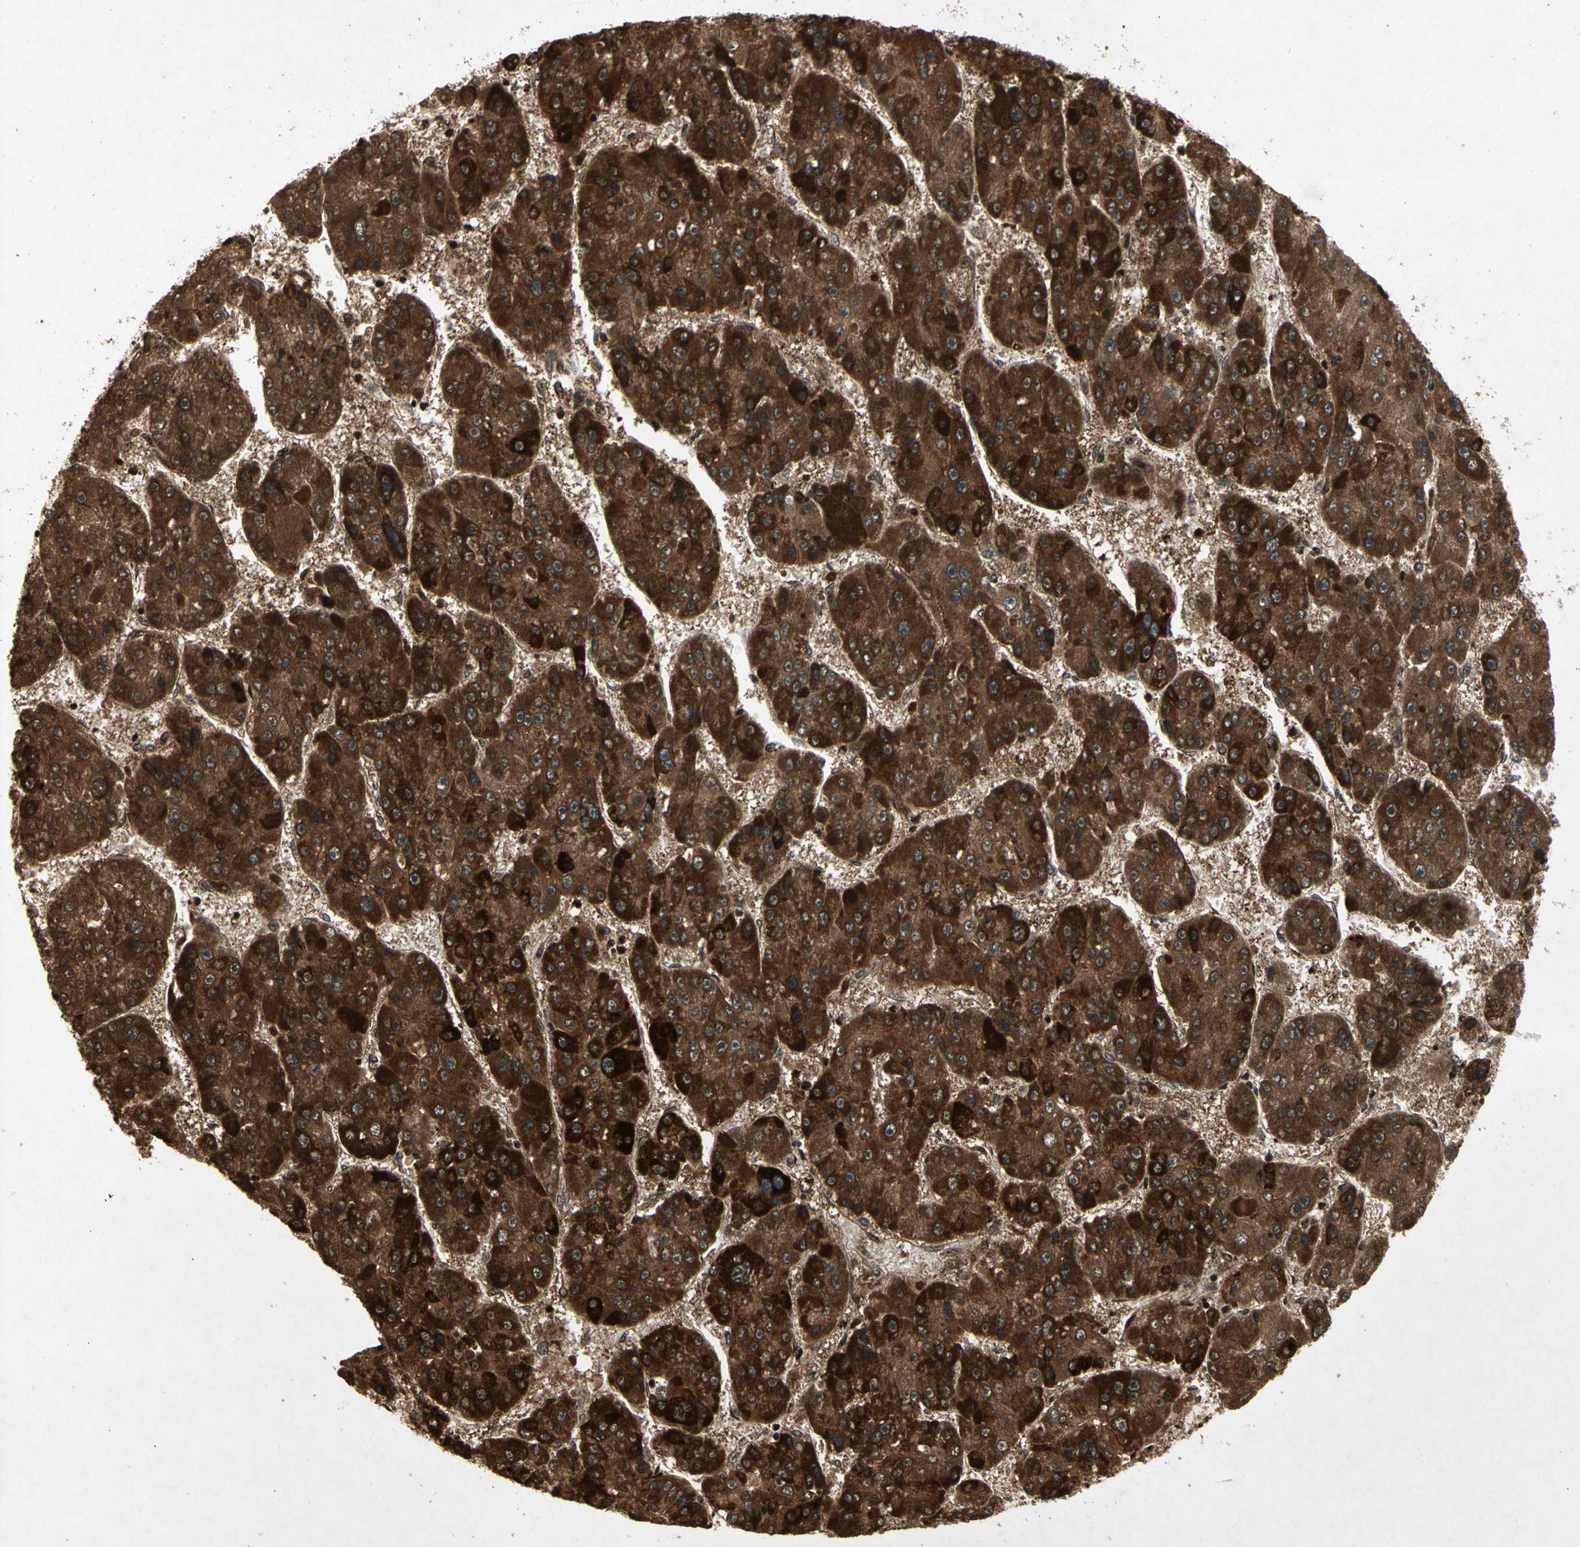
{"staining": {"intensity": "strong", "quantity": ">75%", "location": "cytoplasmic/membranous"}, "tissue": "liver cancer", "cell_type": "Tumor cells", "image_type": "cancer", "snomed": [{"axis": "morphology", "description": "Carcinoma, Hepatocellular, NOS"}, {"axis": "topography", "description": "Liver"}], "caption": "Human hepatocellular carcinoma (liver) stained with a brown dye displays strong cytoplasmic/membranous positive positivity in about >75% of tumor cells.", "gene": "GLRX", "patient": {"sex": "female", "age": 61}}